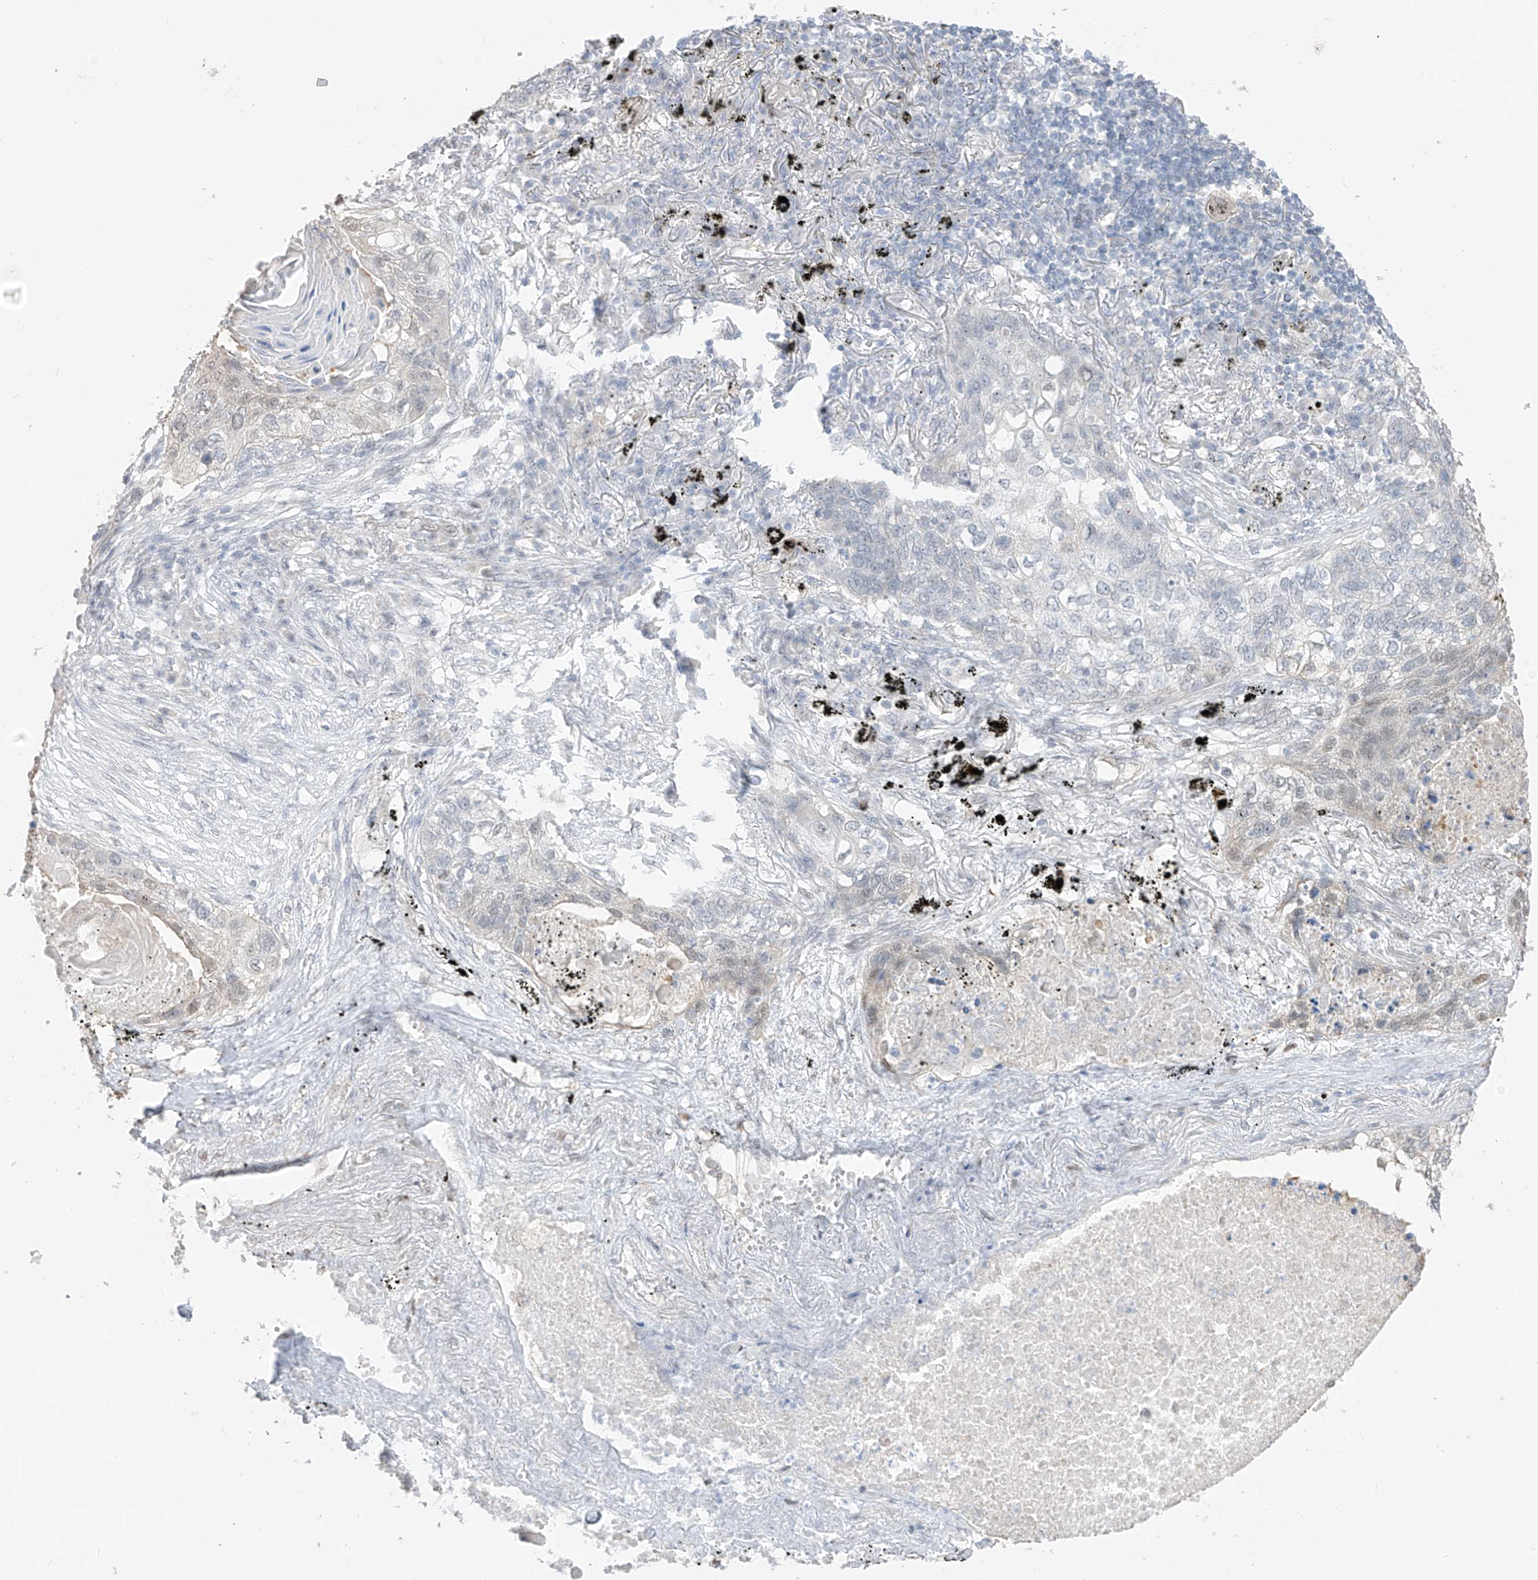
{"staining": {"intensity": "negative", "quantity": "none", "location": "none"}, "tissue": "lung cancer", "cell_type": "Tumor cells", "image_type": "cancer", "snomed": [{"axis": "morphology", "description": "Squamous cell carcinoma, NOS"}, {"axis": "topography", "description": "Lung"}], "caption": "Tumor cells show no significant protein expression in lung cancer.", "gene": "ASPRV1", "patient": {"sex": "female", "age": 63}}